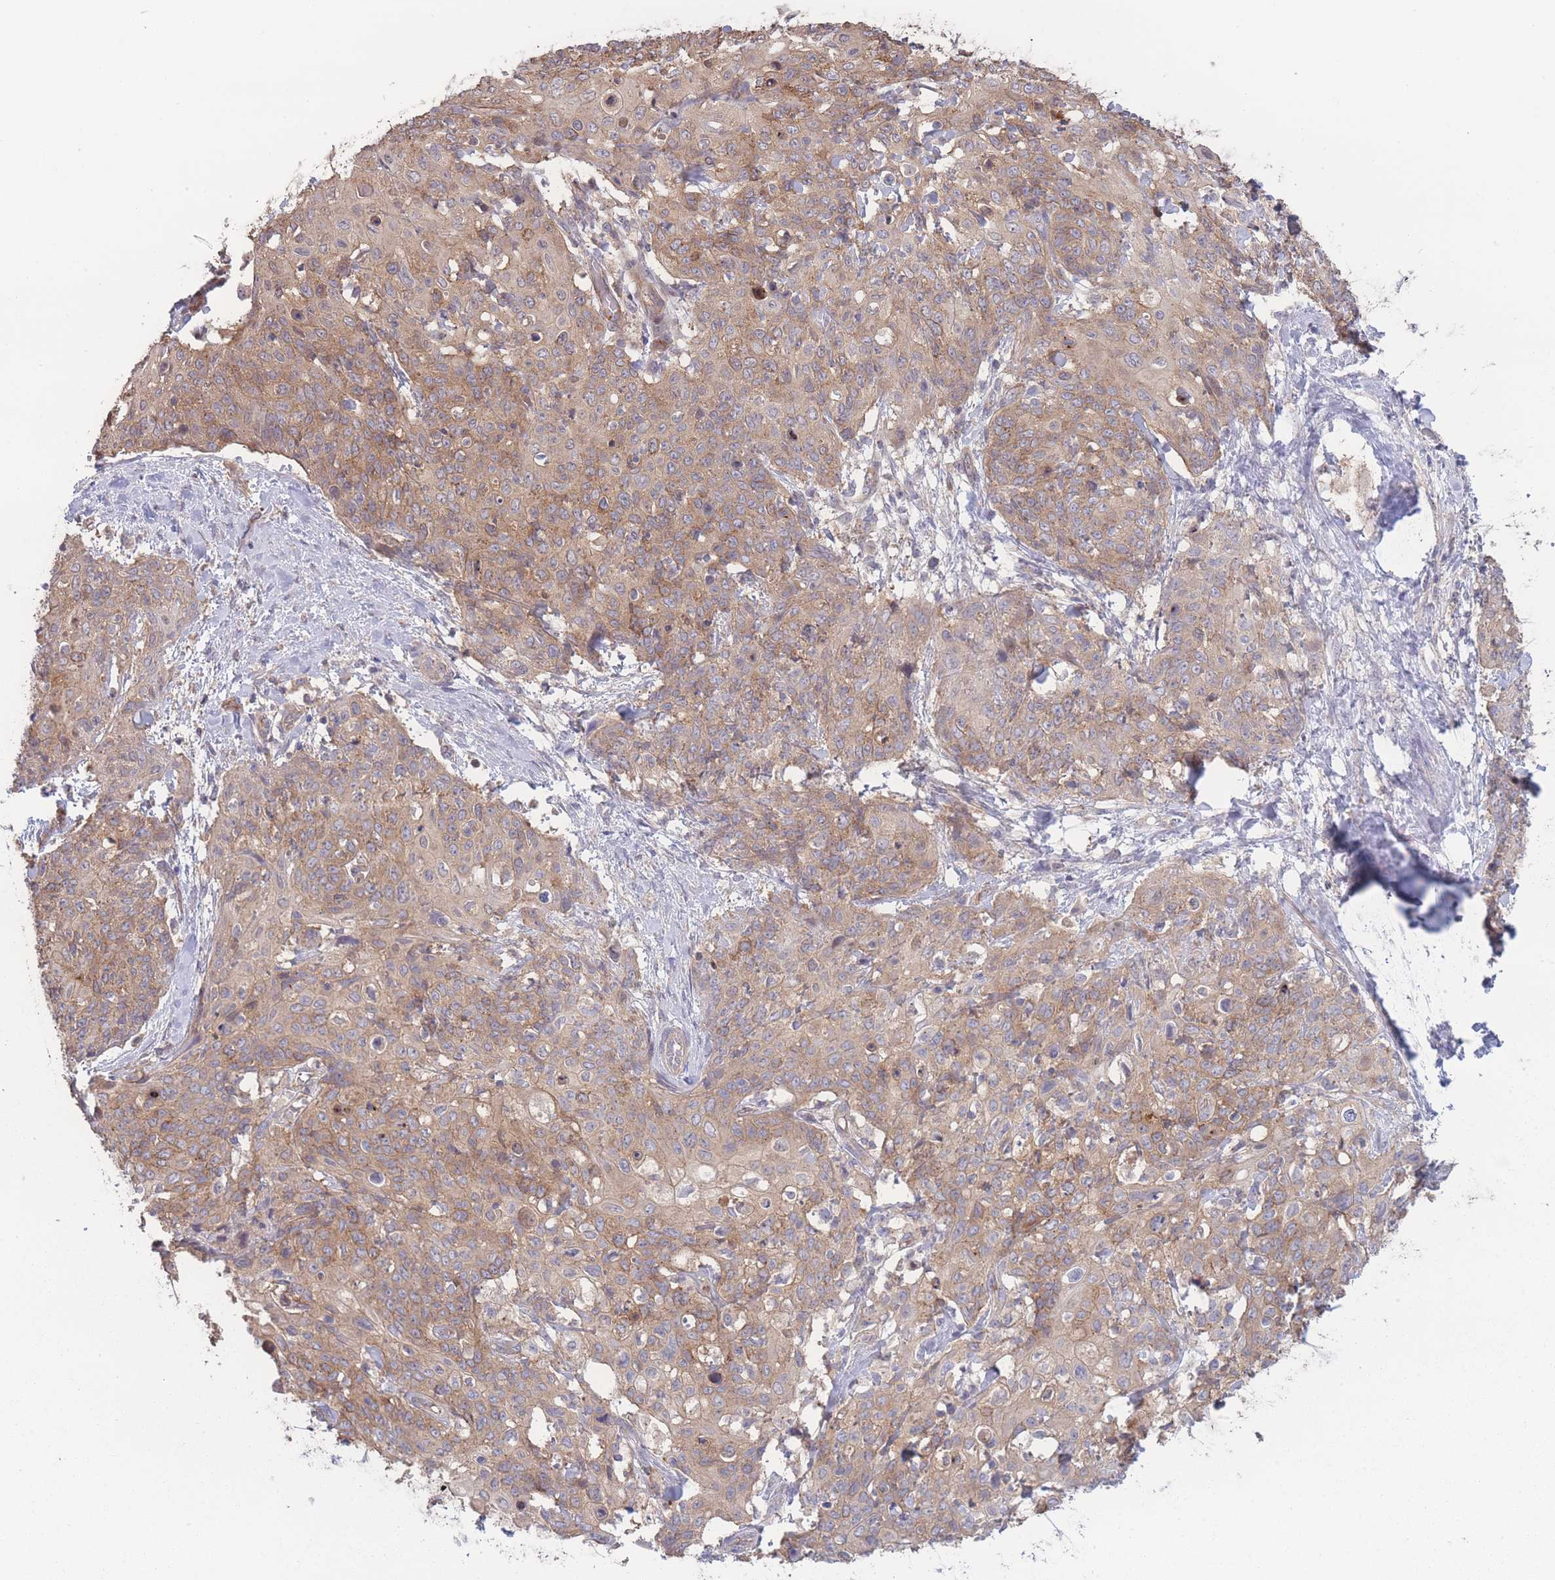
{"staining": {"intensity": "moderate", "quantity": ">75%", "location": "cytoplasmic/membranous"}, "tissue": "skin cancer", "cell_type": "Tumor cells", "image_type": "cancer", "snomed": [{"axis": "morphology", "description": "Squamous cell carcinoma, NOS"}, {"axis": "topography", "description": "Skin"}, {"axis": "topography", "description": "Vulva"}], "caption": "A medium amount of moderate cytoplasmic/membranous expression is appreciated in approximately >75% of tumor cells in skin squamous cell carcinoma tissue.", "gene": "STEAP3", "patient": {"sex": "female", "age": 85}}